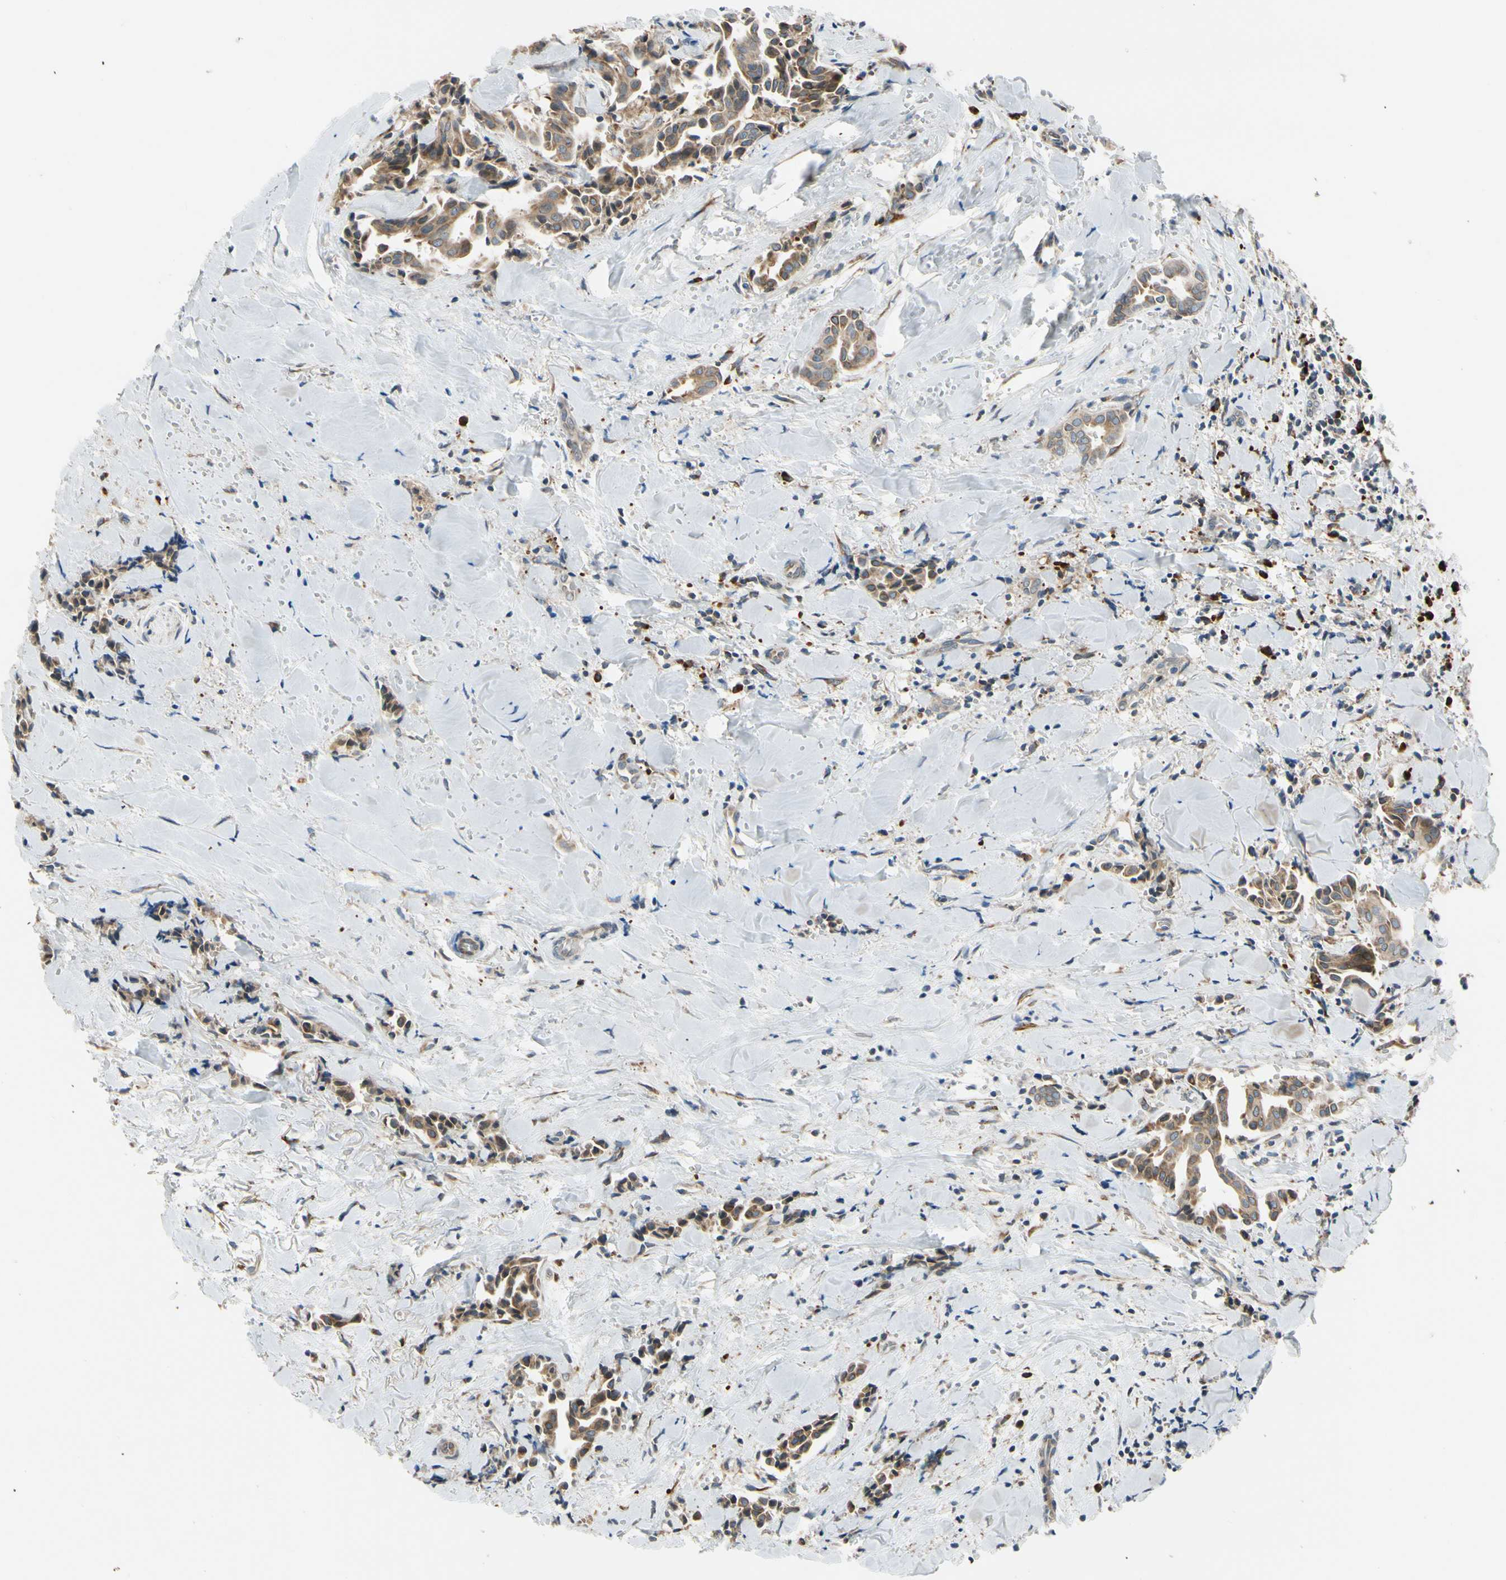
{"staining": {"intensity": "moderate", "quantity": ">75%", "location": "cytoplasmic/membranous"}, "tissue": "head and neck cancer", "cell_type": "Tumor cells", "image_type": "cancer", "snomed": [{"axis": "morphology", "description": "Adenocarcinoma, NOS"}, {"axis": "topography", "description": "Salivary gland"}, {"axis": "topography", "description": "Head-Neck"}], "caption": "Human head and neck cancer (adenocarcinoma) stained with a protein marker exhibits moderate staining in tumor cells.", "gene": "RPN2", "patient": {"sex": "female", "age": 59}}